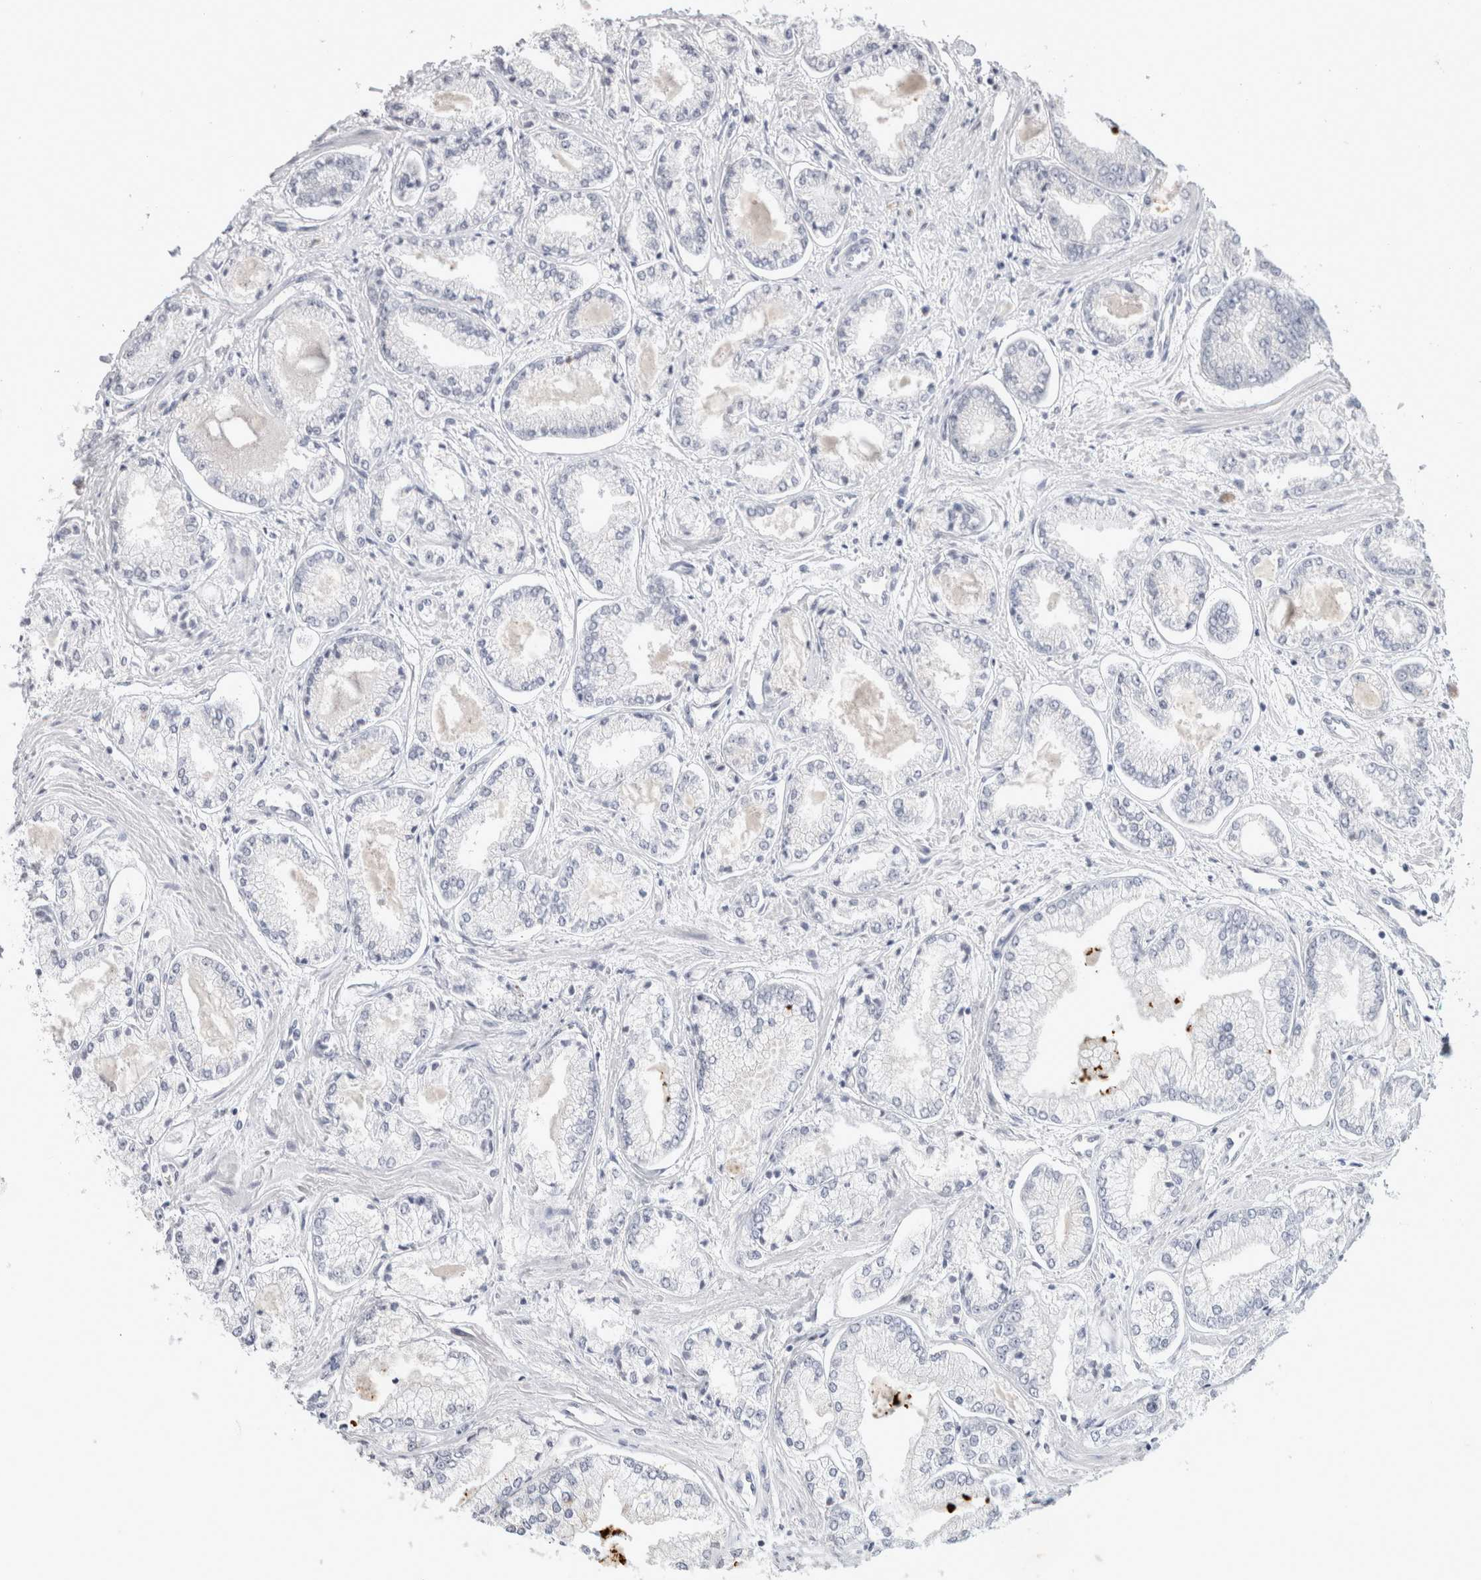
{"staining": {"intensity": "negative", "quantity": "none", "location": "none"}, "tissue": "prostate cancer", "cell_type": "Tumor cells", "image_type": "cancer", "snomed": [{"axis": "morphology", "description": "Adenocarcinoma, Low grade"}, {"axis": "topography", "description": "Prostate"}], "caption": "Immunohistochemistry image of prostate cancer stained for a protein (brown), which reveals no positivity in tumor cells.", "gene": "TONSL", "patient": {"sex": "male", "age": 52}}